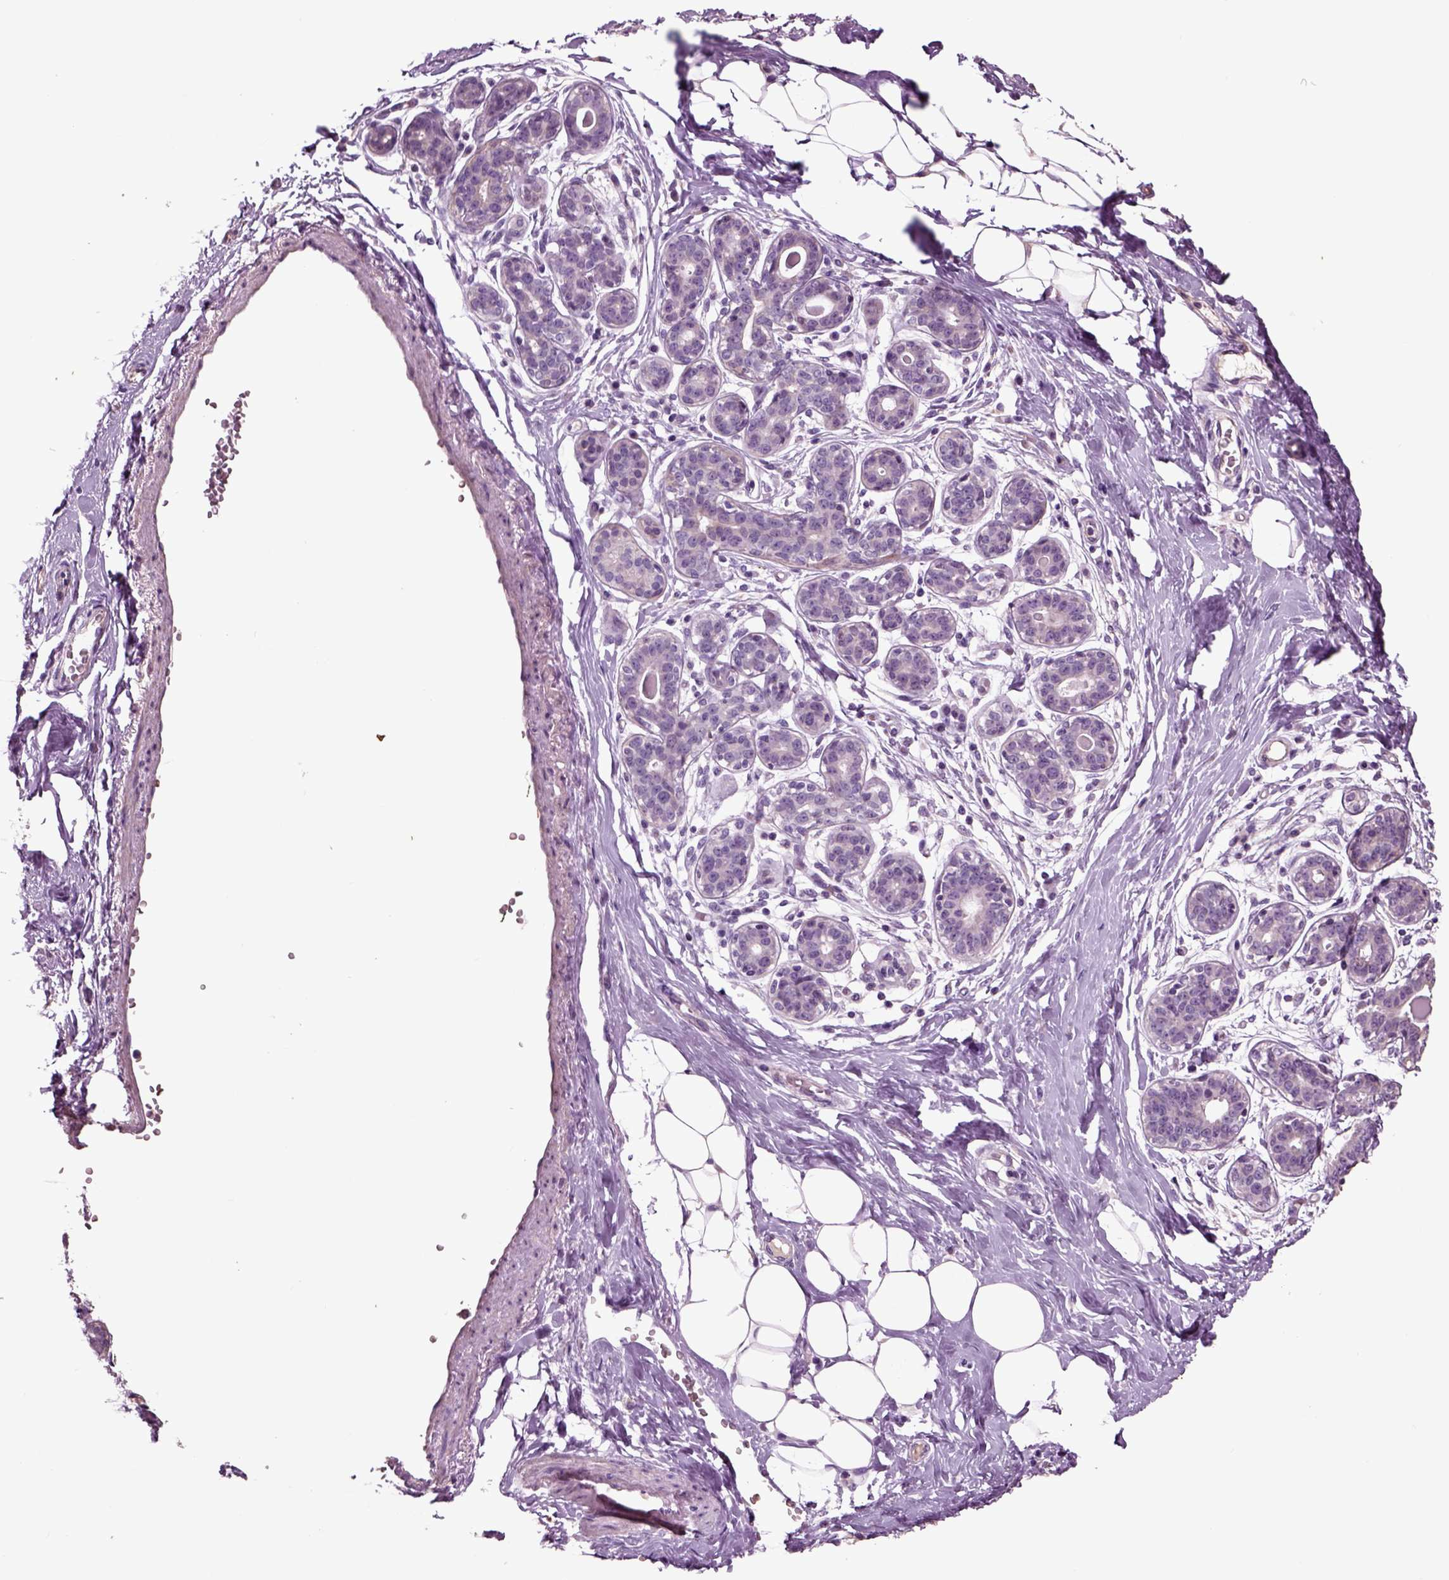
{"staining": {"intensity": "negative", "quantity": "none", "location": "none"}, "tissue": "breast", "cell_type": "Adipocytes", "image_type": "normal", "snomed": [{"axis": "morphology", "description": "Normal tissue, NOS"}, {"axis": "topography", "description": "Skin"}, {"axis": "topography", "description": "Breast"}], "caption": "This is an IHC micrograph of normal human breast. There is no staining in adipocytes.", "gene": "CHGB", "patient": {"sex": "female", "age": 43}}